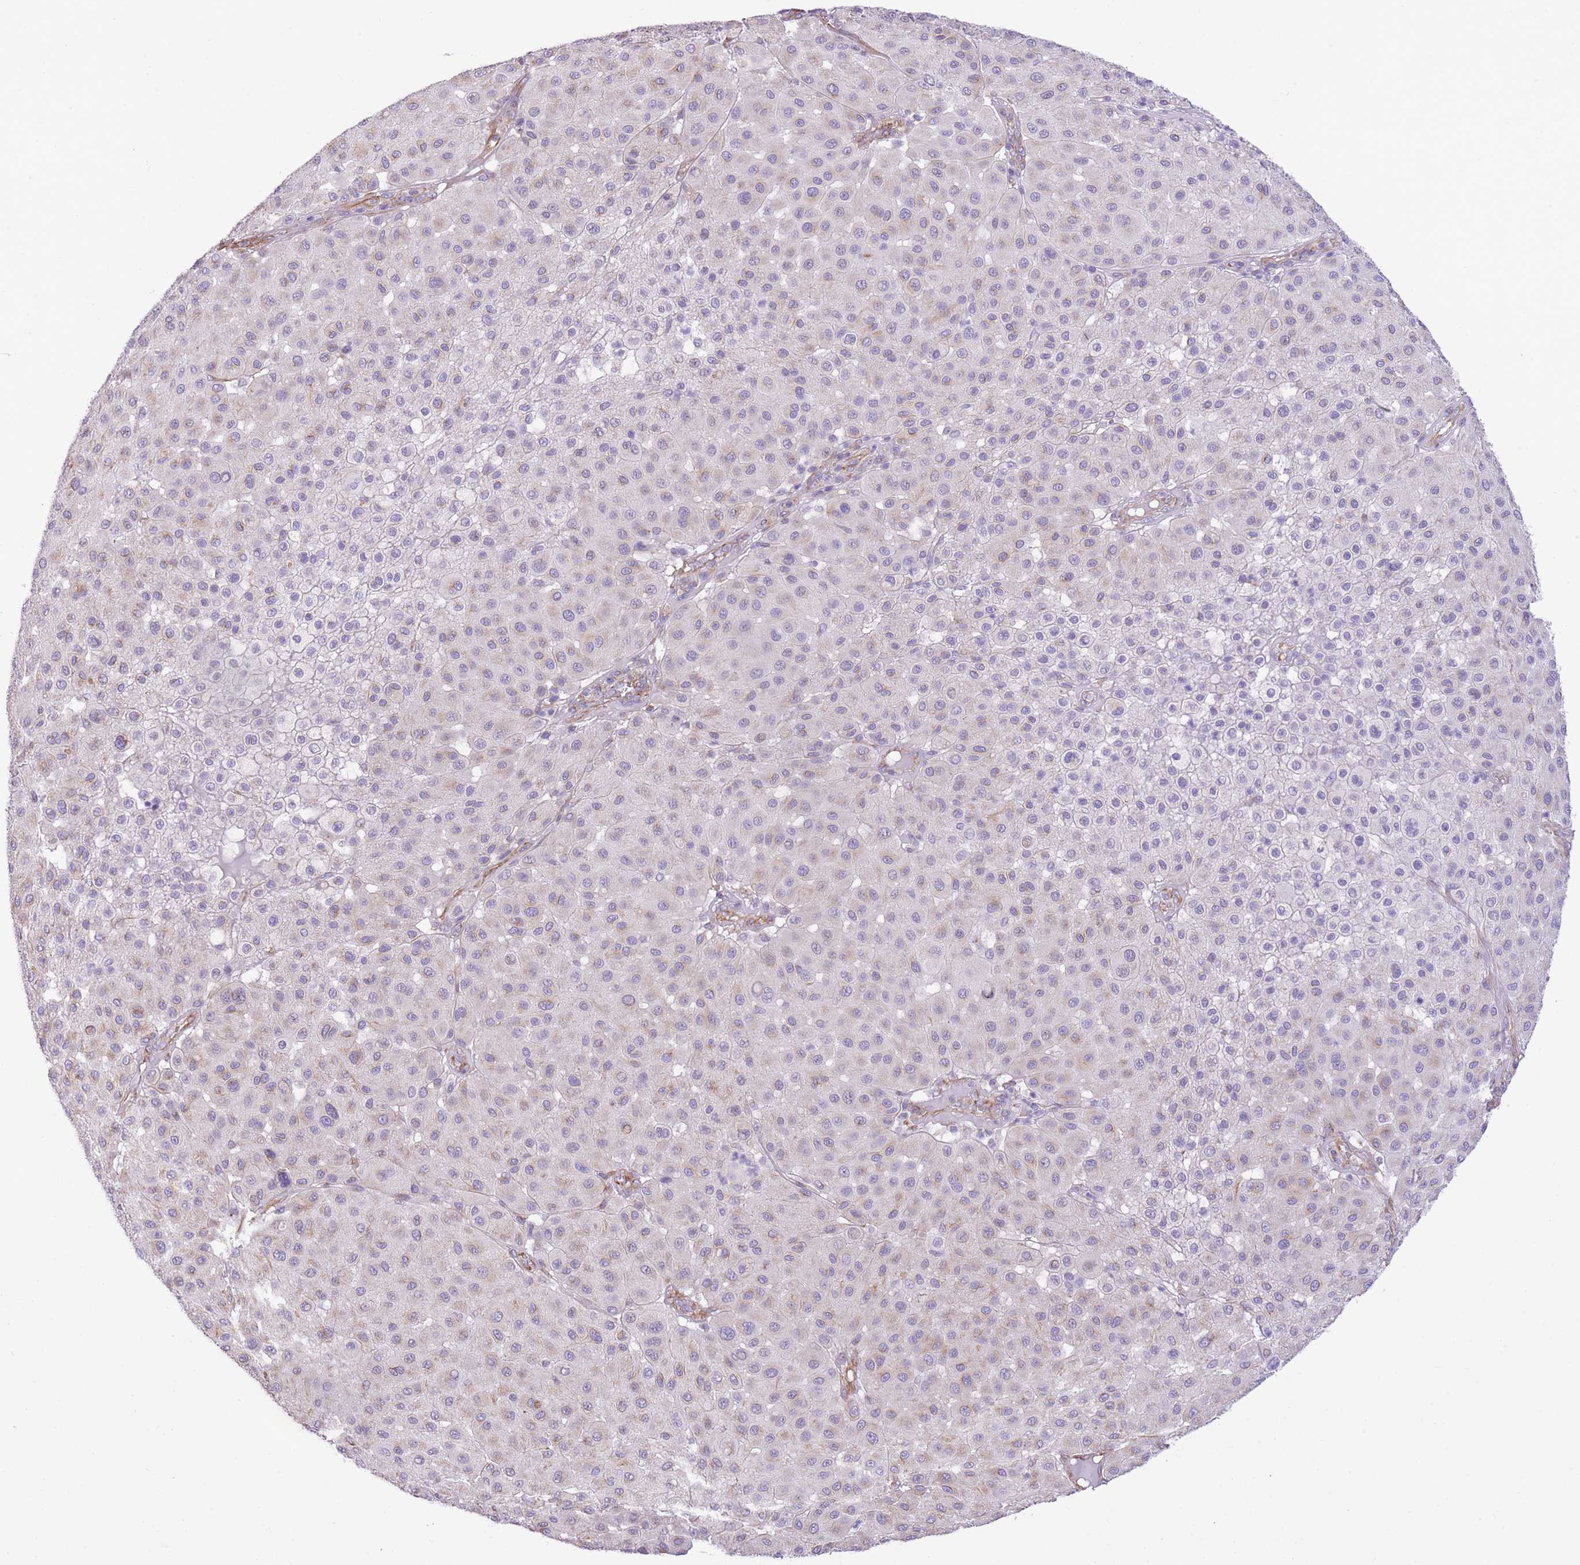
{"staining": {"intensity": "weak", "quantity": "25%-75%", "location": "cytoplasmic/membranous"}, "tissue": "melanoma", "cell_type": "Tumor cells", "image_type": "cancer", "snomed": [{"axis": "morphology", "description": "Malignant melanoma, Metastatic site"}, {"axis": "topography", "description": "Smooth muscle"}], "caption": "The image displays a brown stain indicating the presence of a protein in the cytoplasmic/membranous of tumor cells in melanoma.", "gene": "RHOU", "patient": {"sex": "male", "age": 41}}